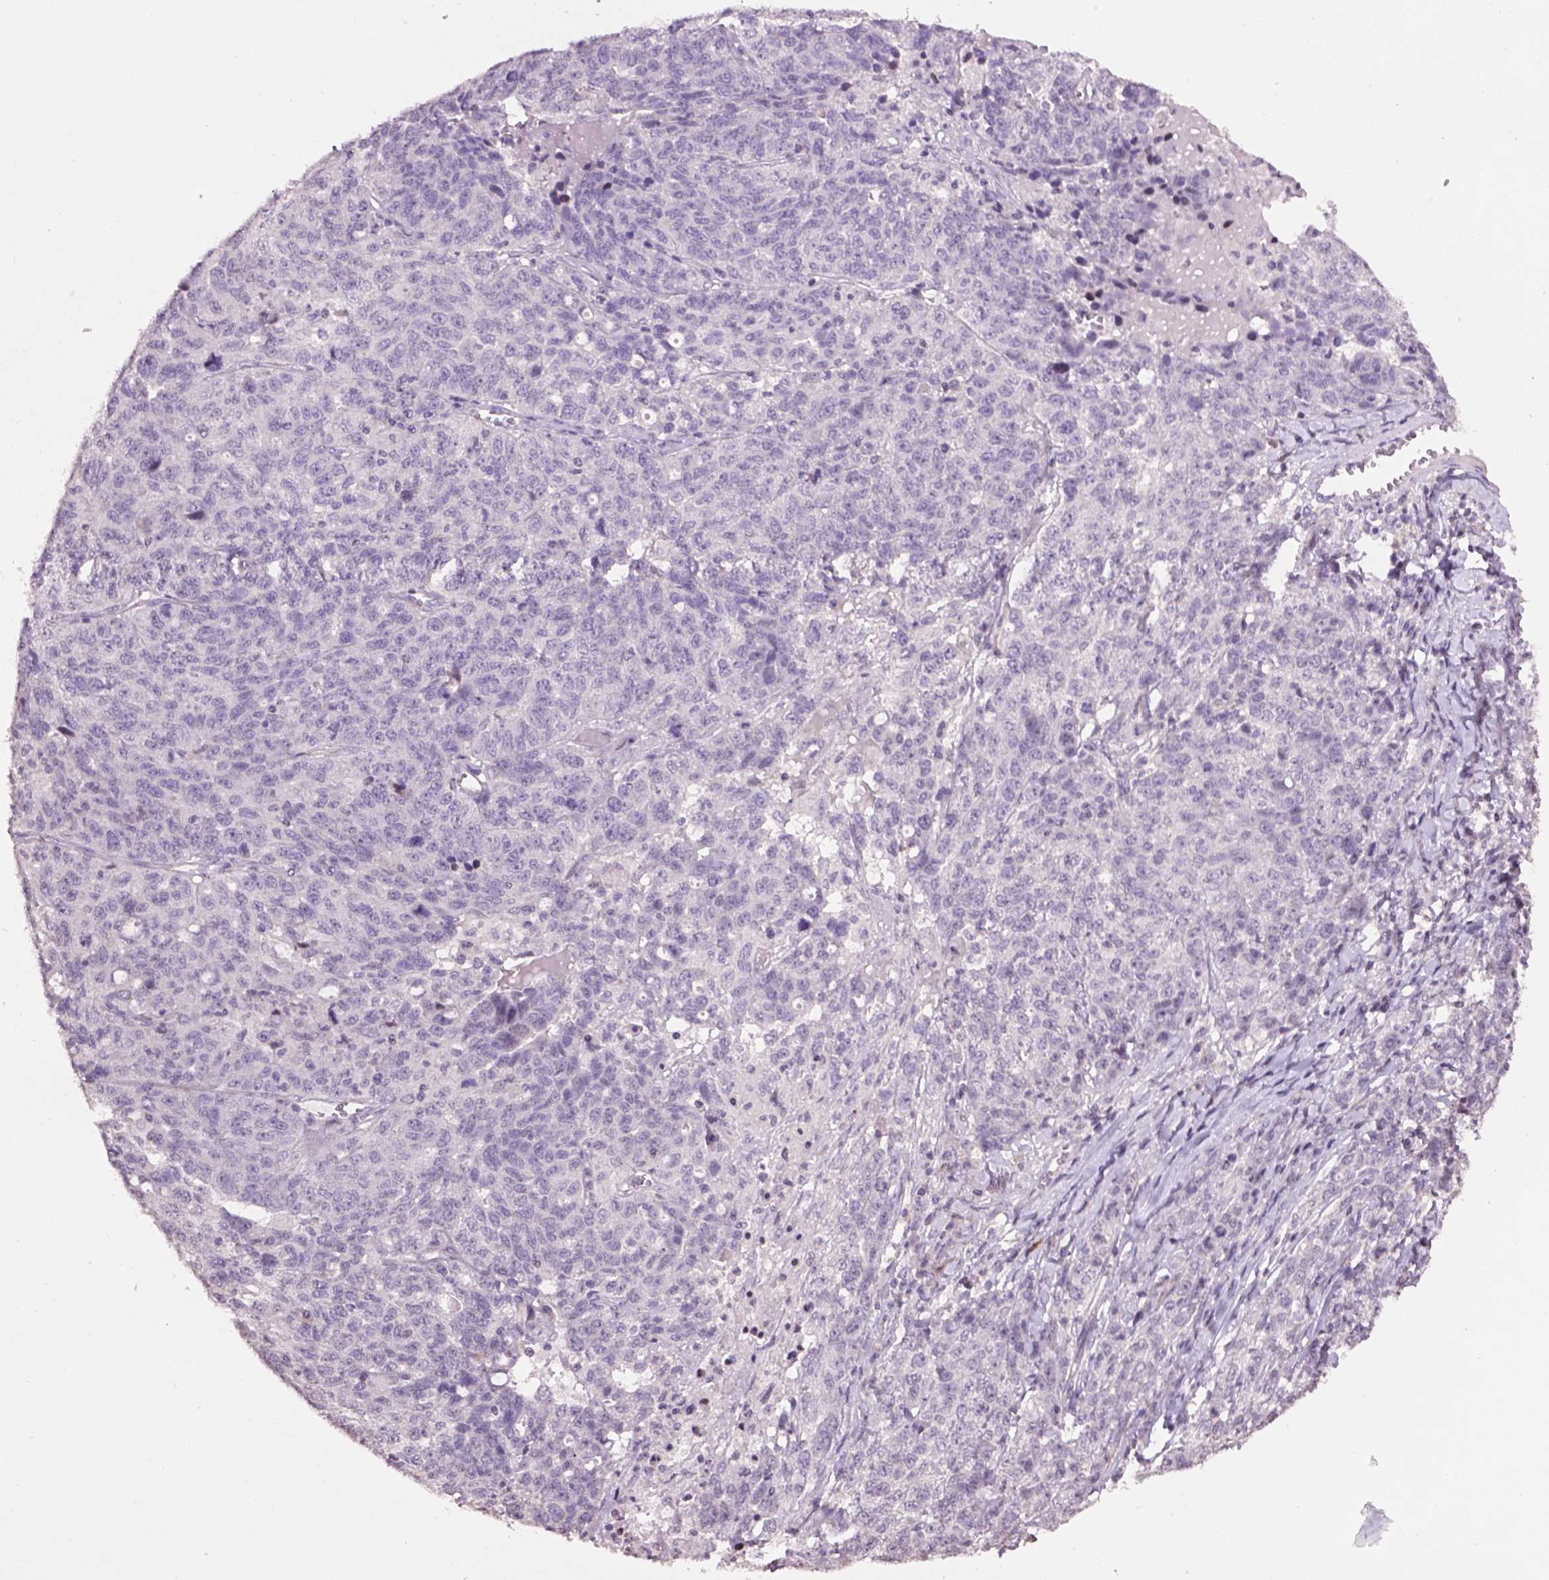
{"staining": {"intensity": "negative", "quantity": "none", "location": "none"}, "tissue": "ovarian cancer", "cell_type": "Tumor cells", "image_type": "cancer", "snomed": [{"axis": "morphology", "description": "Cystadenocarcinoma, serous, NOS"}, {"axis": "topography", "description": "Ovary"}], "caption": "This is an immunohistochemistry photomicrograph of ovarian serous cystadenocarcinoma. There is no expression in tumor cells.", "gene": "TH", "patient": {"sex": "female", "age": 71}}